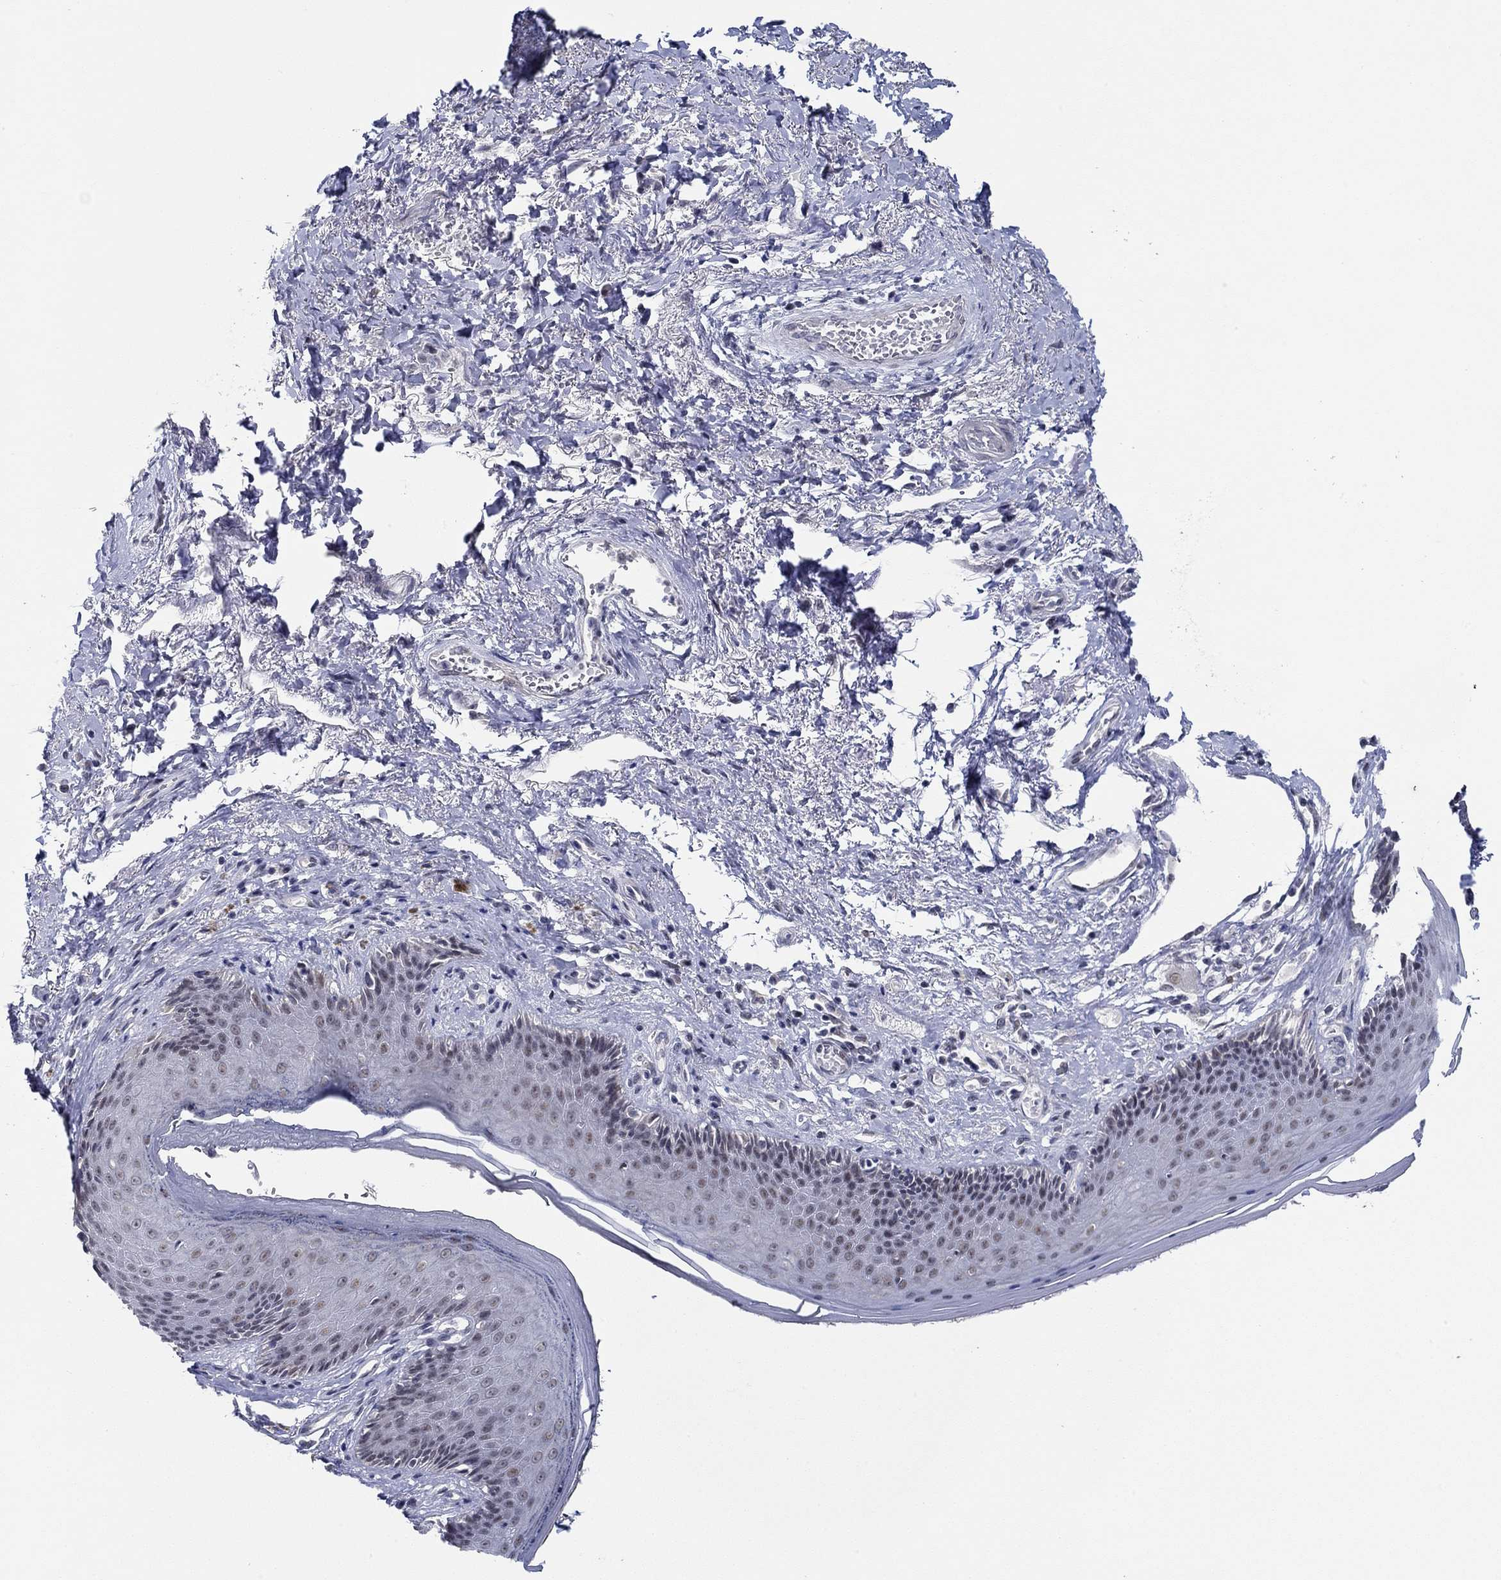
{"staining": {"intensity": "weak", "quantity": "<25%", "location": "nuclear"}, "tissue": "skin", "cell_type": "Epidermal cells", "image_type": "normal", "snomed": [{"axis": "morphology", "description": "Normal tissue, NOS"}, {"axis": "morphology", "description": "Adenocarcinoma, NOS"}, {"axis": "topography", "description": "Rectum"}, {"axis": "topography", "description": "Anal"}], "caption": "This is an immunohistochemistry (IHC) image of unremarkable human skin. There is no expression in epidermal cells.", "gene": "SLC34A1", "patient": {"sex": "female", "age": 68}}